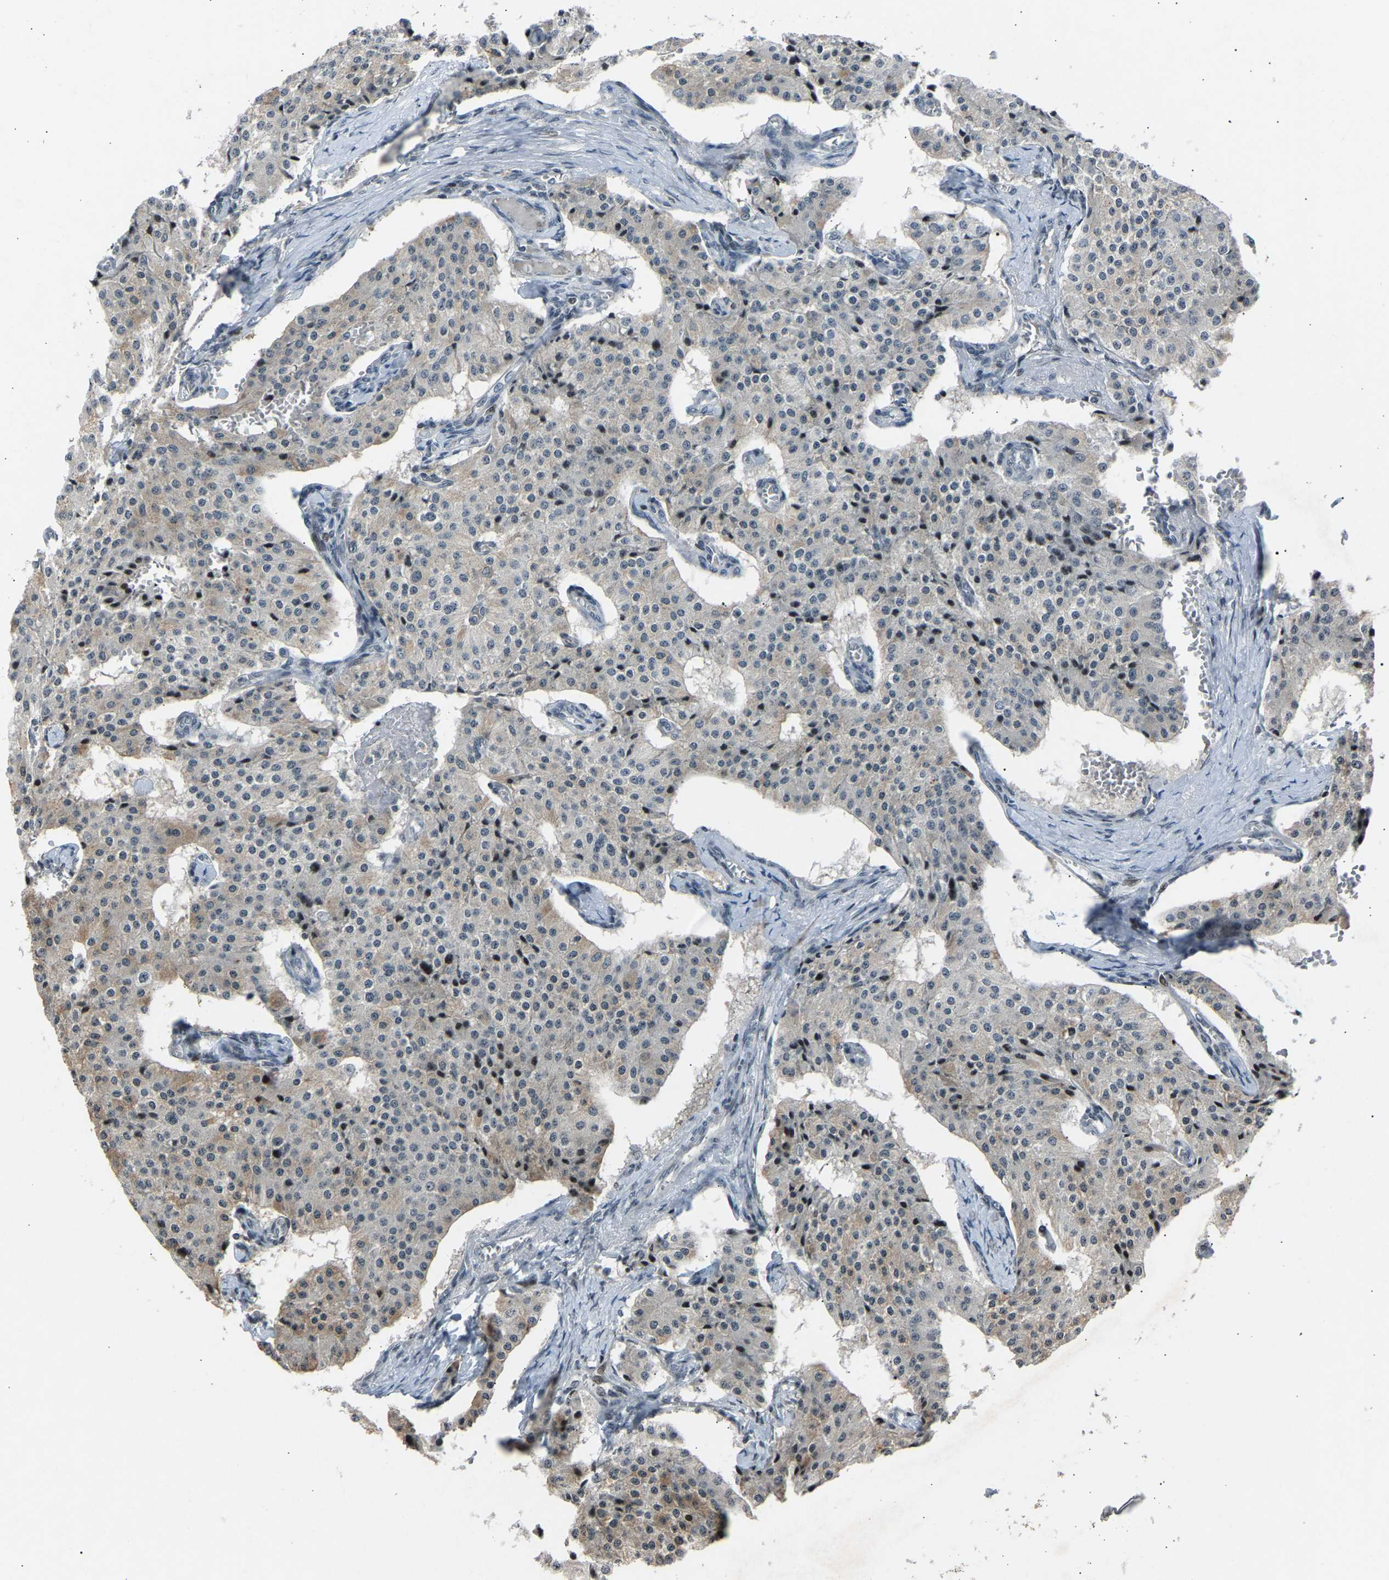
{"staining": {"intensity": "negative", "quantity": "none", "location": "none"}, "tissue": "carcinoid", "cell_type": "Tumor cells", "image_type": "cancer", "snomed": [{"axis": "morphology", "description": "Carcinoid, malignant, NOS"}, {"axis": "topography", "description": "Colon"}], "caption": "Micrograph shows no significant protein expression in tumor cells of malignant carcinoid.", "gene": "SLIRP", "patient": {"sex": "female", "age": 52}}